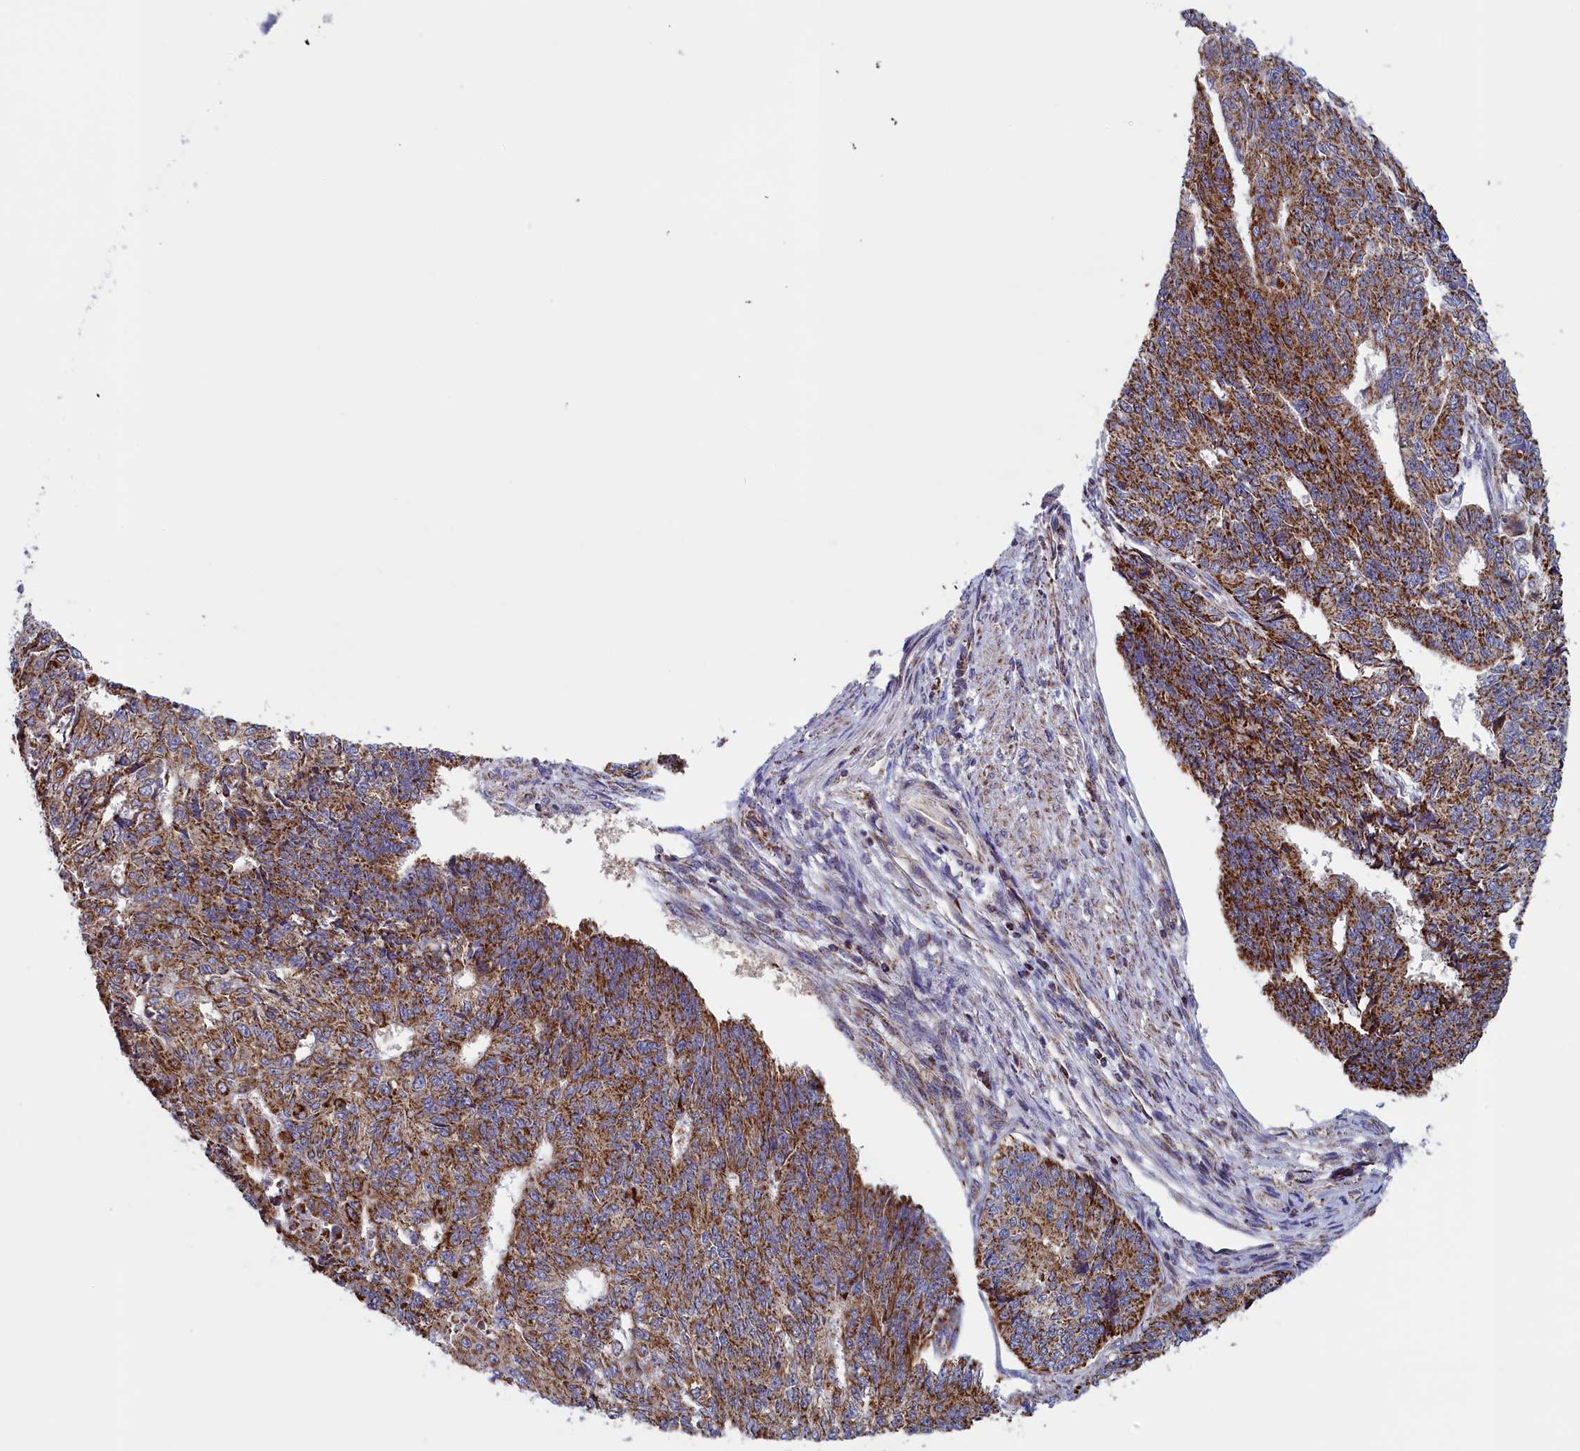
{"staining": {"intensity": "strong", "quantity": ">75%", "location": "cytoplasmic/membranous"}, "tissue": "endometrial cancer", "cell_type": "Tumor cells", "image_type": "cancer", "snomed": [{"axis": "morphology", "description": "Adenocarcinoma, NOS"}, {"axis": "topography", "description": "Endometrium"}], "caption": "Endometrial cancer tissue shows strong cytoplasmic/membranous expression in about >75% of tumor cells, visualized by immunohistochemistry.", "gene": "IFT122", "patient": {"sex": "female", "age": 32}}